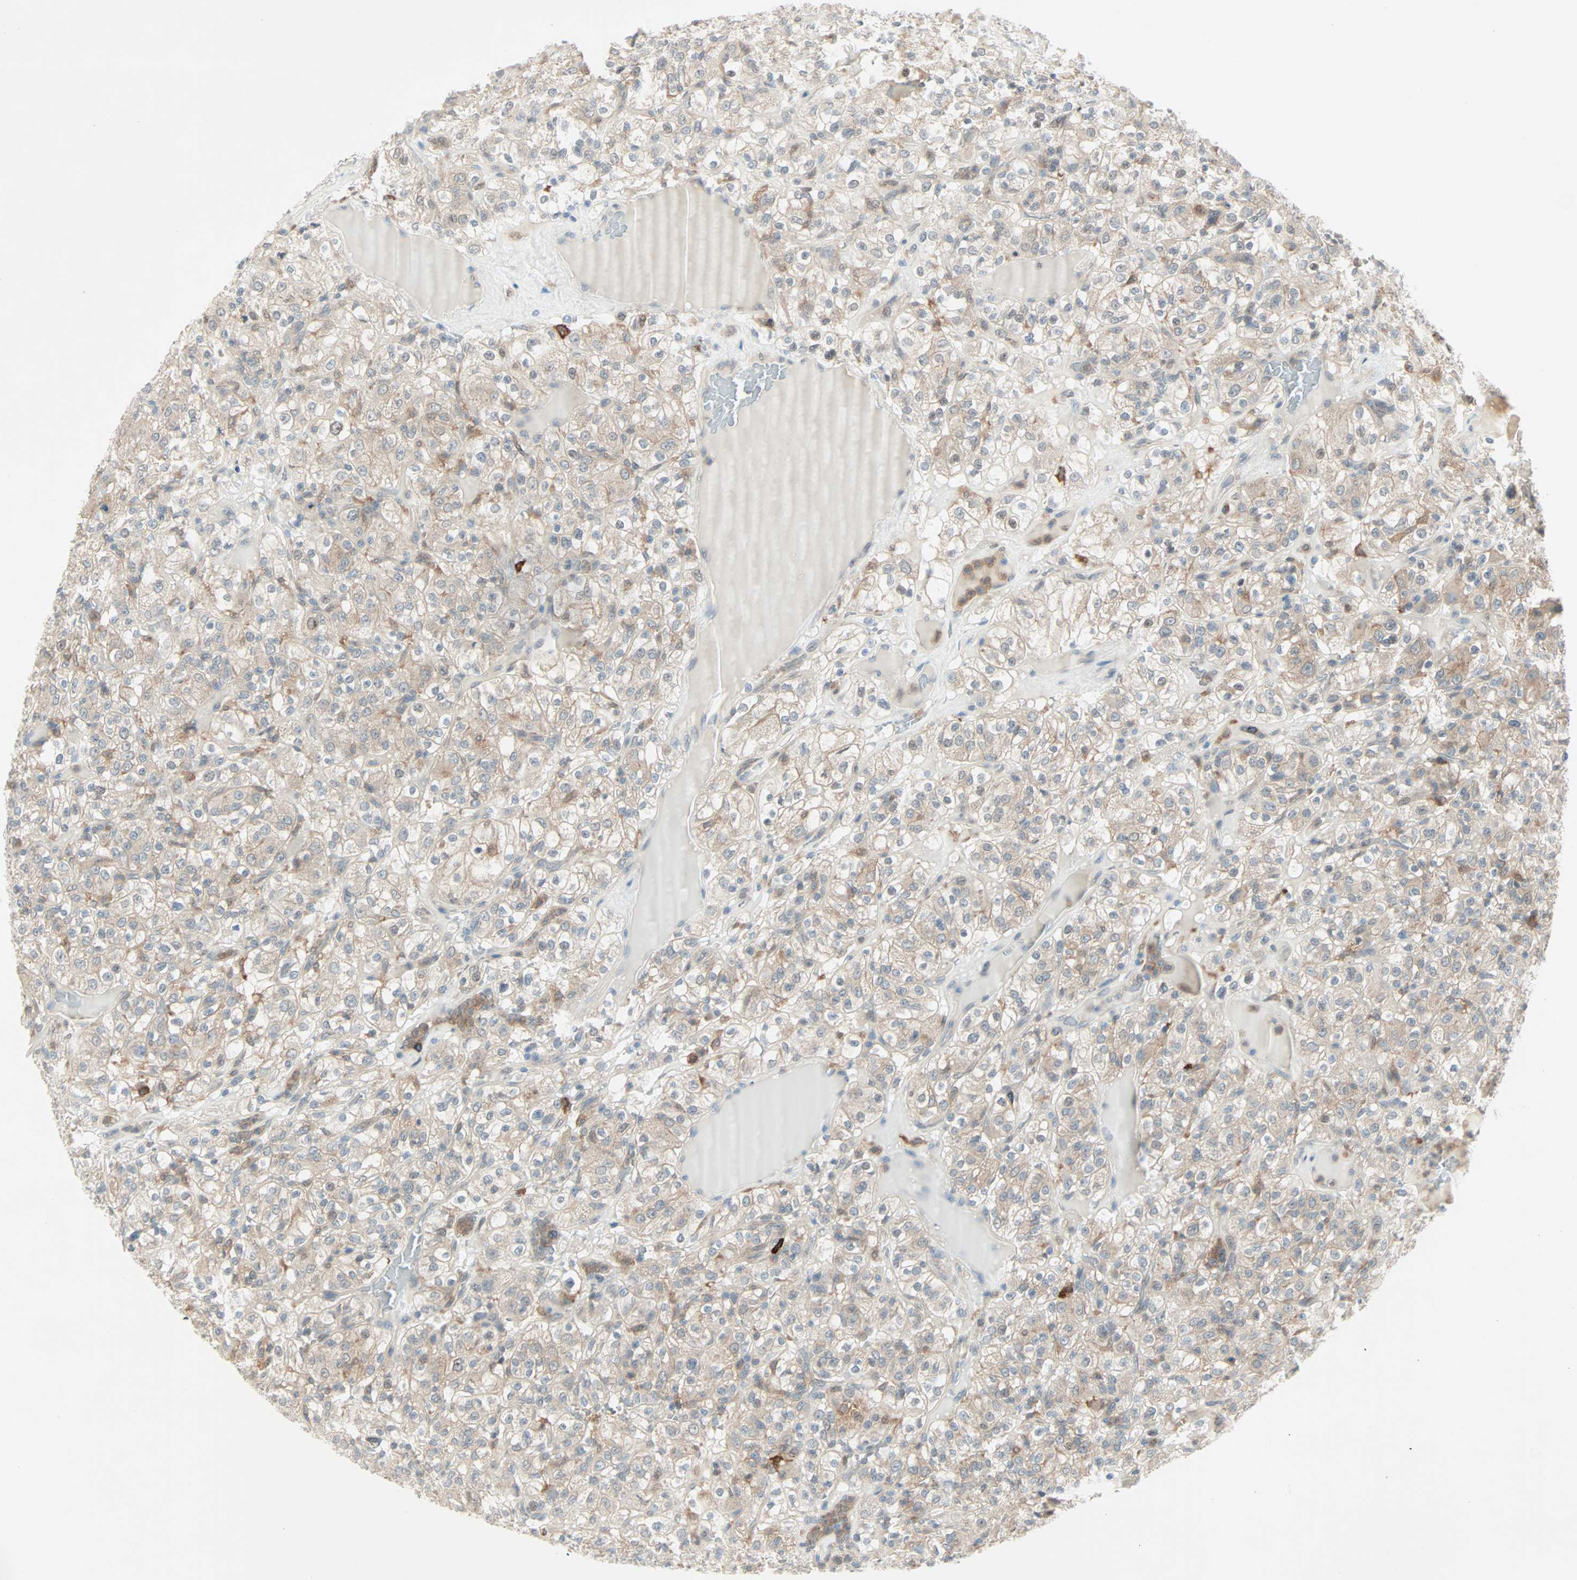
{"staining": {"intensity": "weak", "quantity": "25%-75%", "location": "cytoplasmic/membranous"}, "tissue": "renal cancer", "cell_type": "Tumor cells", "image_type": "cancer", "snomed": [{"axis": "morphology", "description": "Normal tissue, NOS"}, {"axis": "morphology", "description": "Adenocarcinoma, NOS"}, {"axis": "topography", "description": "Kidney"}], "caption": "Adenocarcinoma (renal) stained with a protein marker demonstrates weak staining in tumor cells.", "gene": "SMIM8", "patient": {"sex": "female", "age": 72}}